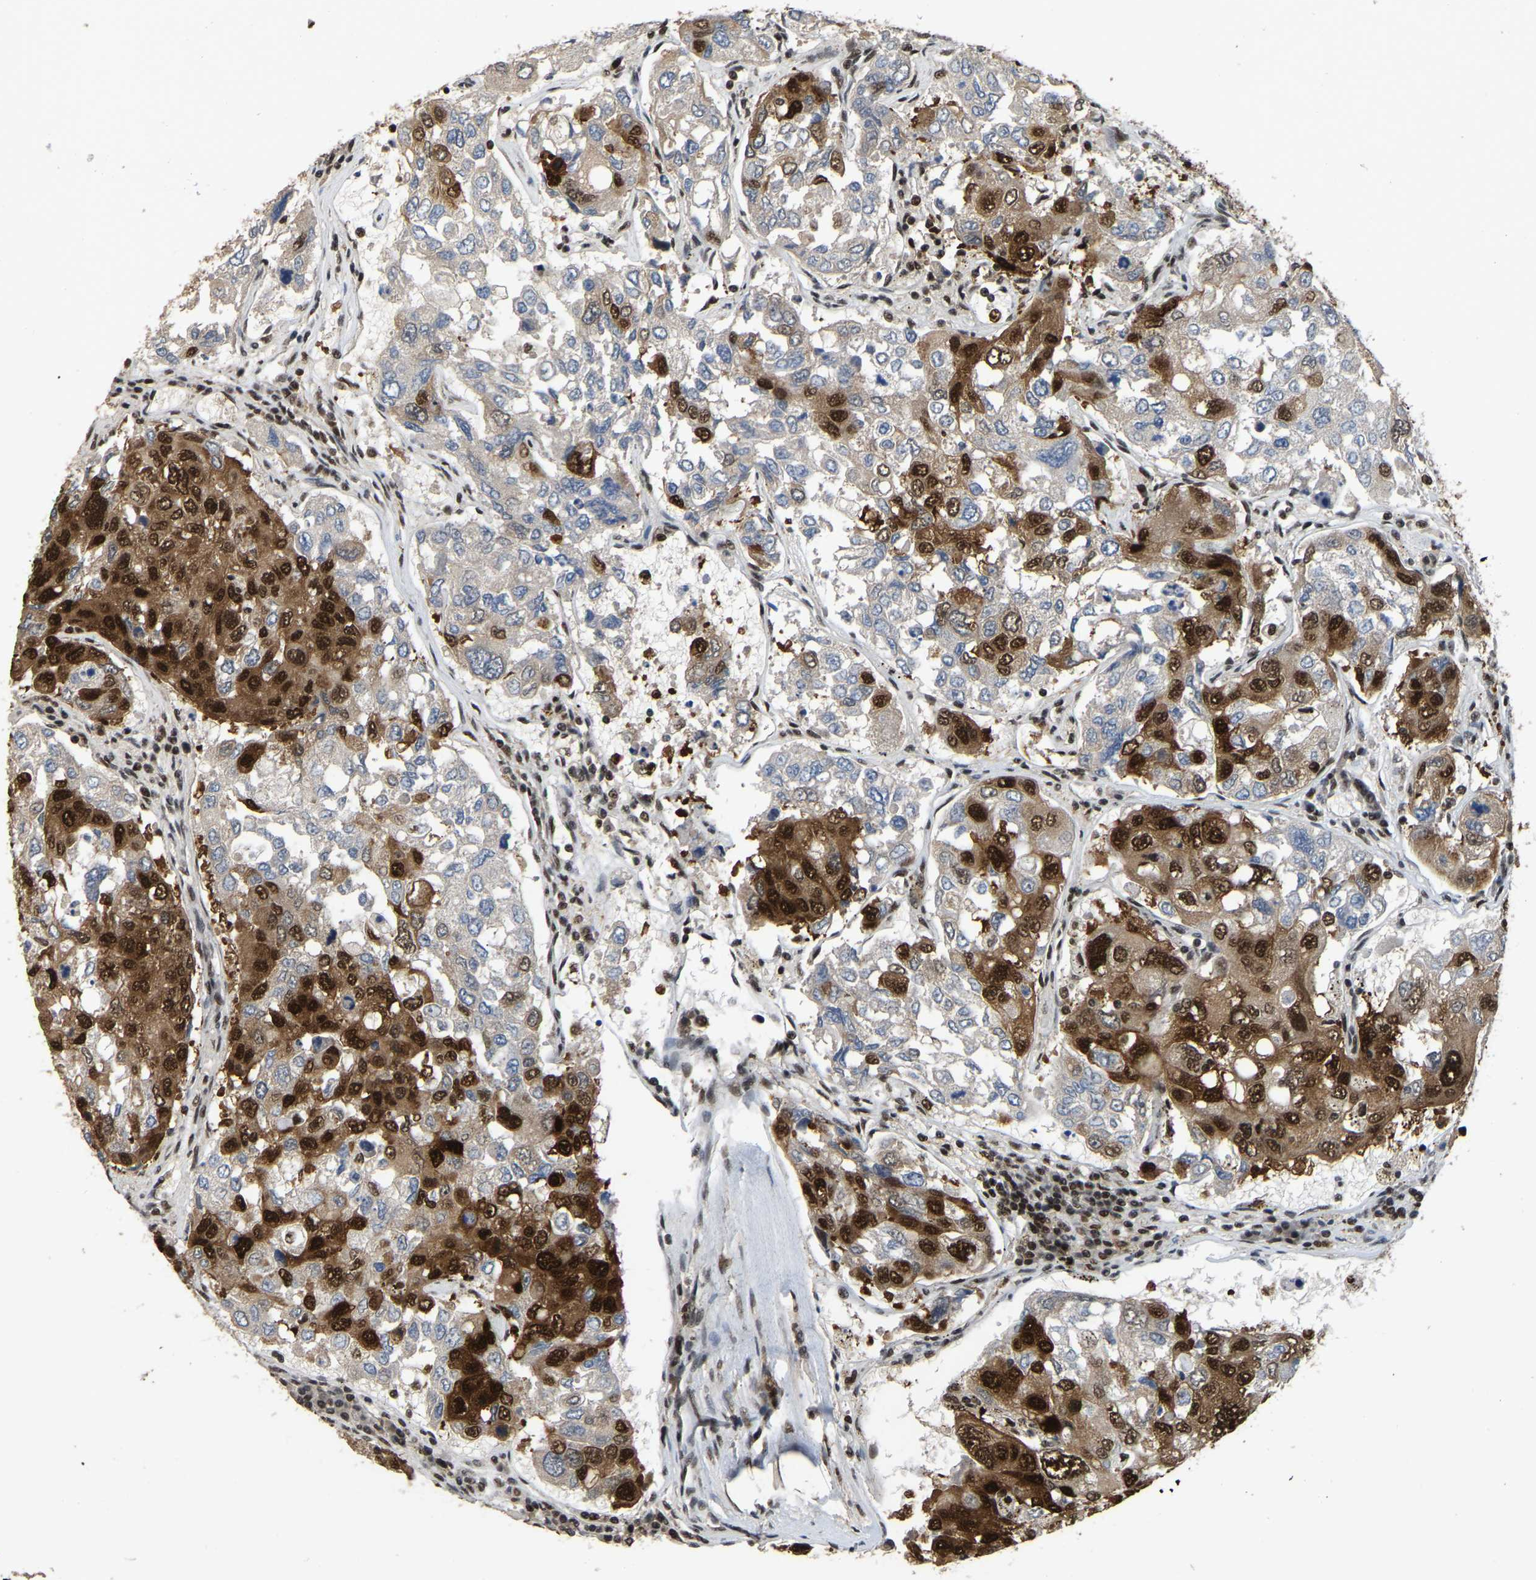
{"staining": {"intensity": "strong", "quantity": "25%-75%", "location": "cytoplasmic/membranous,nuclear"}, "tissue": "urothelial cancer", "cell_type": "Tumor cells", "image_type": "cancer", "snomed": [{"axis": "morphology", "description": "Urothelial carcinoma, High grade"}, {"axis": "topography", "description": "Lymph node"}, {"axis": "topography", "description": "Urinary bladder"}], "caption": "Protein staining of high-grade urothelial carcinoma tissue displays strong cytoplasmic/membranous and nuclear staining in approximately 25%-75% of tumor cells. The staining was performed using DAB, with brown indicating positive protein expression. Nuclei are stained blue with hematoxylin.", "gene": "TBL1XR1", "patient": {"sex": "male", "age": 51}}